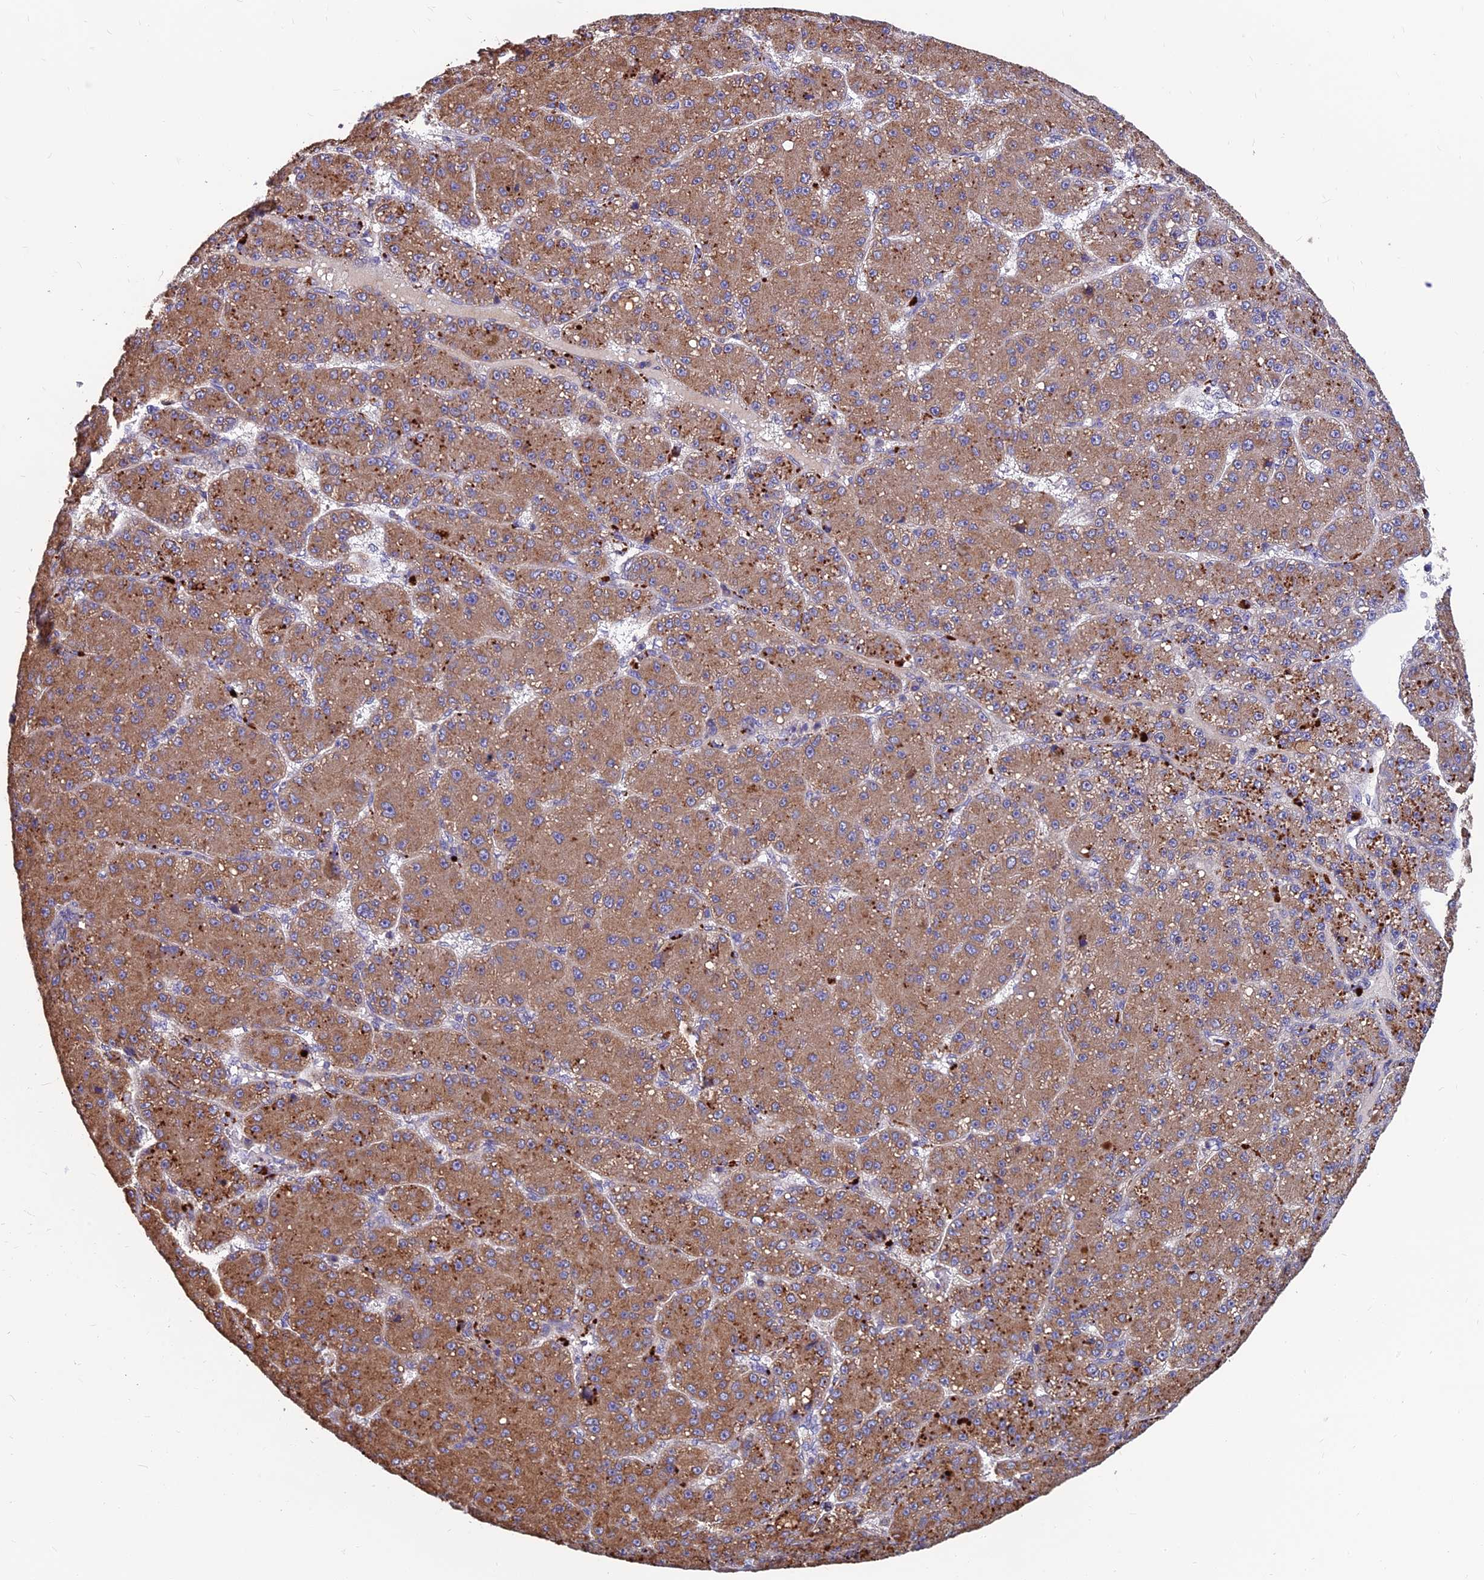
{"staining": {"intensity": "moderate", "quantity": ">75%", "location": "cytoplasmic/membranous"}, "tissue": "liver cancer", "cell_type": "Tumor cells", "image_type": "cancer", "snomed": [{"axis": "morphology", "description": "Carcinoma, Hepatocellular, NOS"}, {"axis": "topography", "description": "Liver"}], "caption": "About >75% of tumor cells in hepatocellular carcinoma (liver) exhibit moderate cytoplasmic/membranous protein positivity as visualized by brown immunohistochemical staining.", "gene": "UMAD1", "patient": {"sex": "male", "age": 67}}